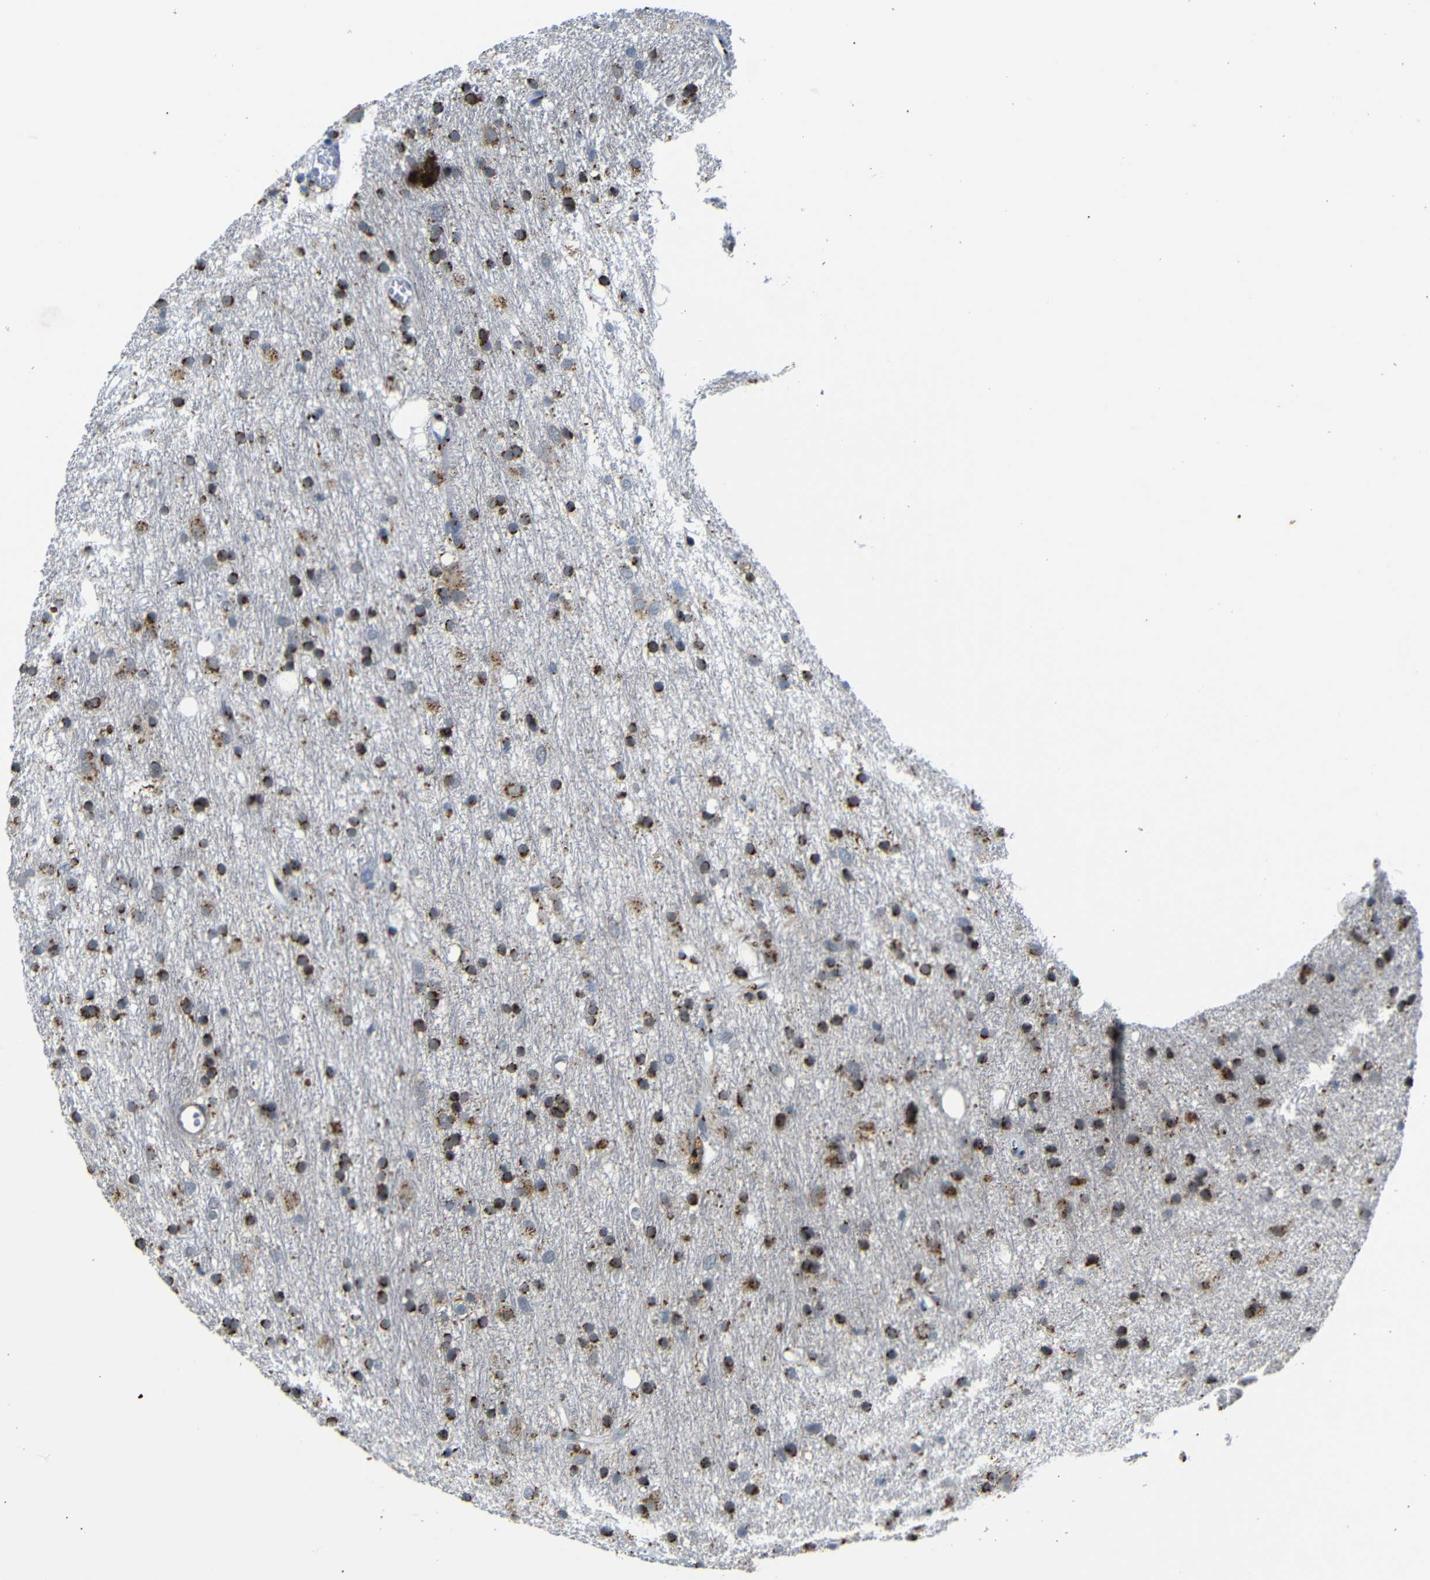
{"staining": {"intensity": "strong", "quantity": ">75%", "location": "cytoplasmic/membranous"}, "tissue": "glioma", "cell_type": "Tumor cells", "image_type": "cancer", "snomed": [{"axis": "morphology", "description": "Glioma, malignant, Low grade"}, {"axis": "topography", "description": "Brain"}], "caption": "Brown immunohistochemical staining in human malignant glioma (low-grade) shows strong cytoplasmic/membranous staining in approximately >75% of tumor cells.", "gene": "TGOLN2", "patient": {"sex": "male", "age": 77}}